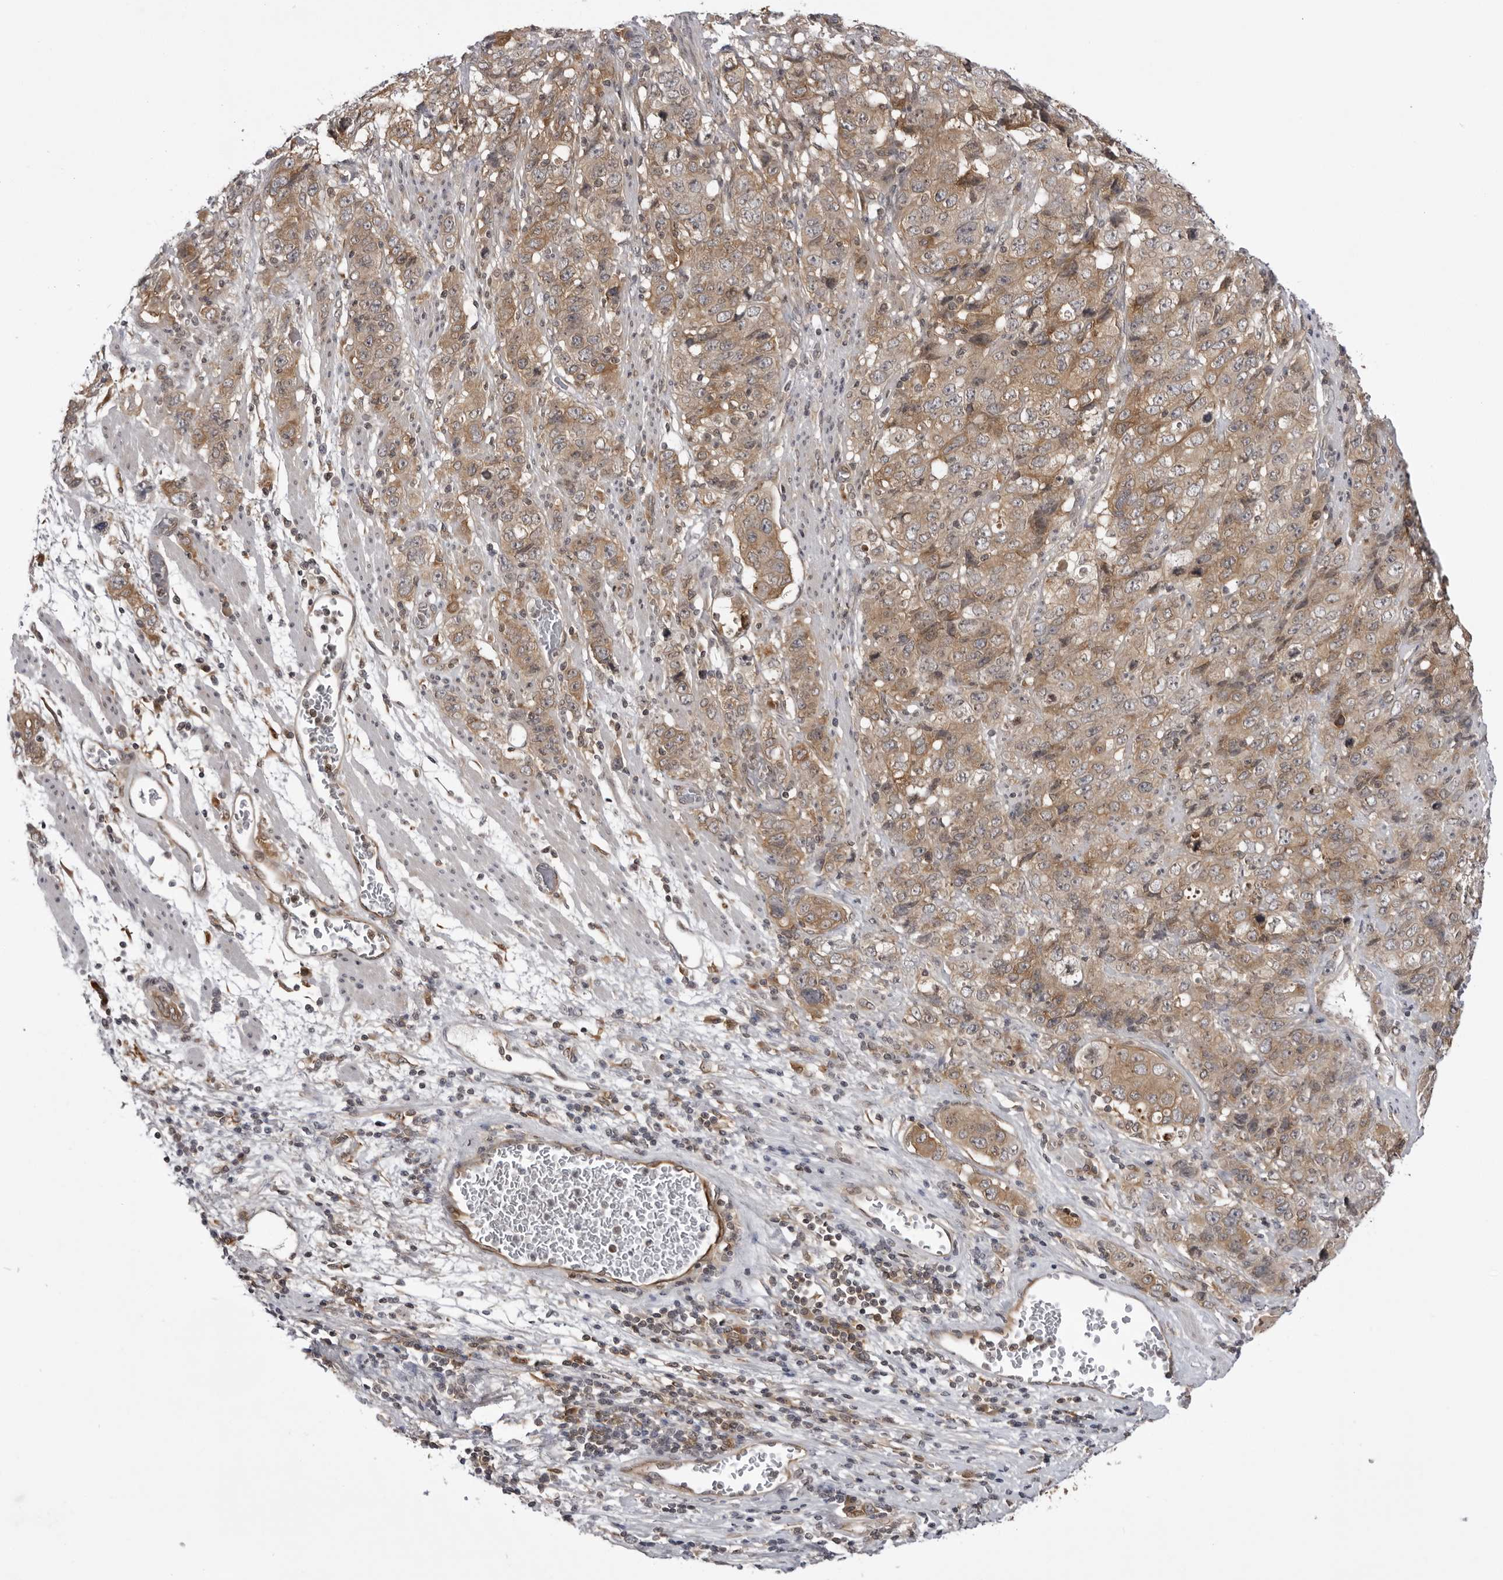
{"staining": {"intensity": "weak", "quantity": ">75%", "location": "cytoplasmic/membranous"}, "tissue": "stomach cancer", "cell_type": "Tumor cells", "image_type": "cancer", "snomed": [{"axis": "morphology", "description": "Adenocarcinoma, NOS"}, {"axis": "topography", "description": "Stomach"}], "caption": "The image exhibits staining of stomach cancer, revealing weak cytoplasmic/membranous protein staining (brown color) within tumor cells. (DAB IHC with brightfield microscopy, high magnification).", "gene": "USP43", "patient": {"sex": "male", "age": 48}}